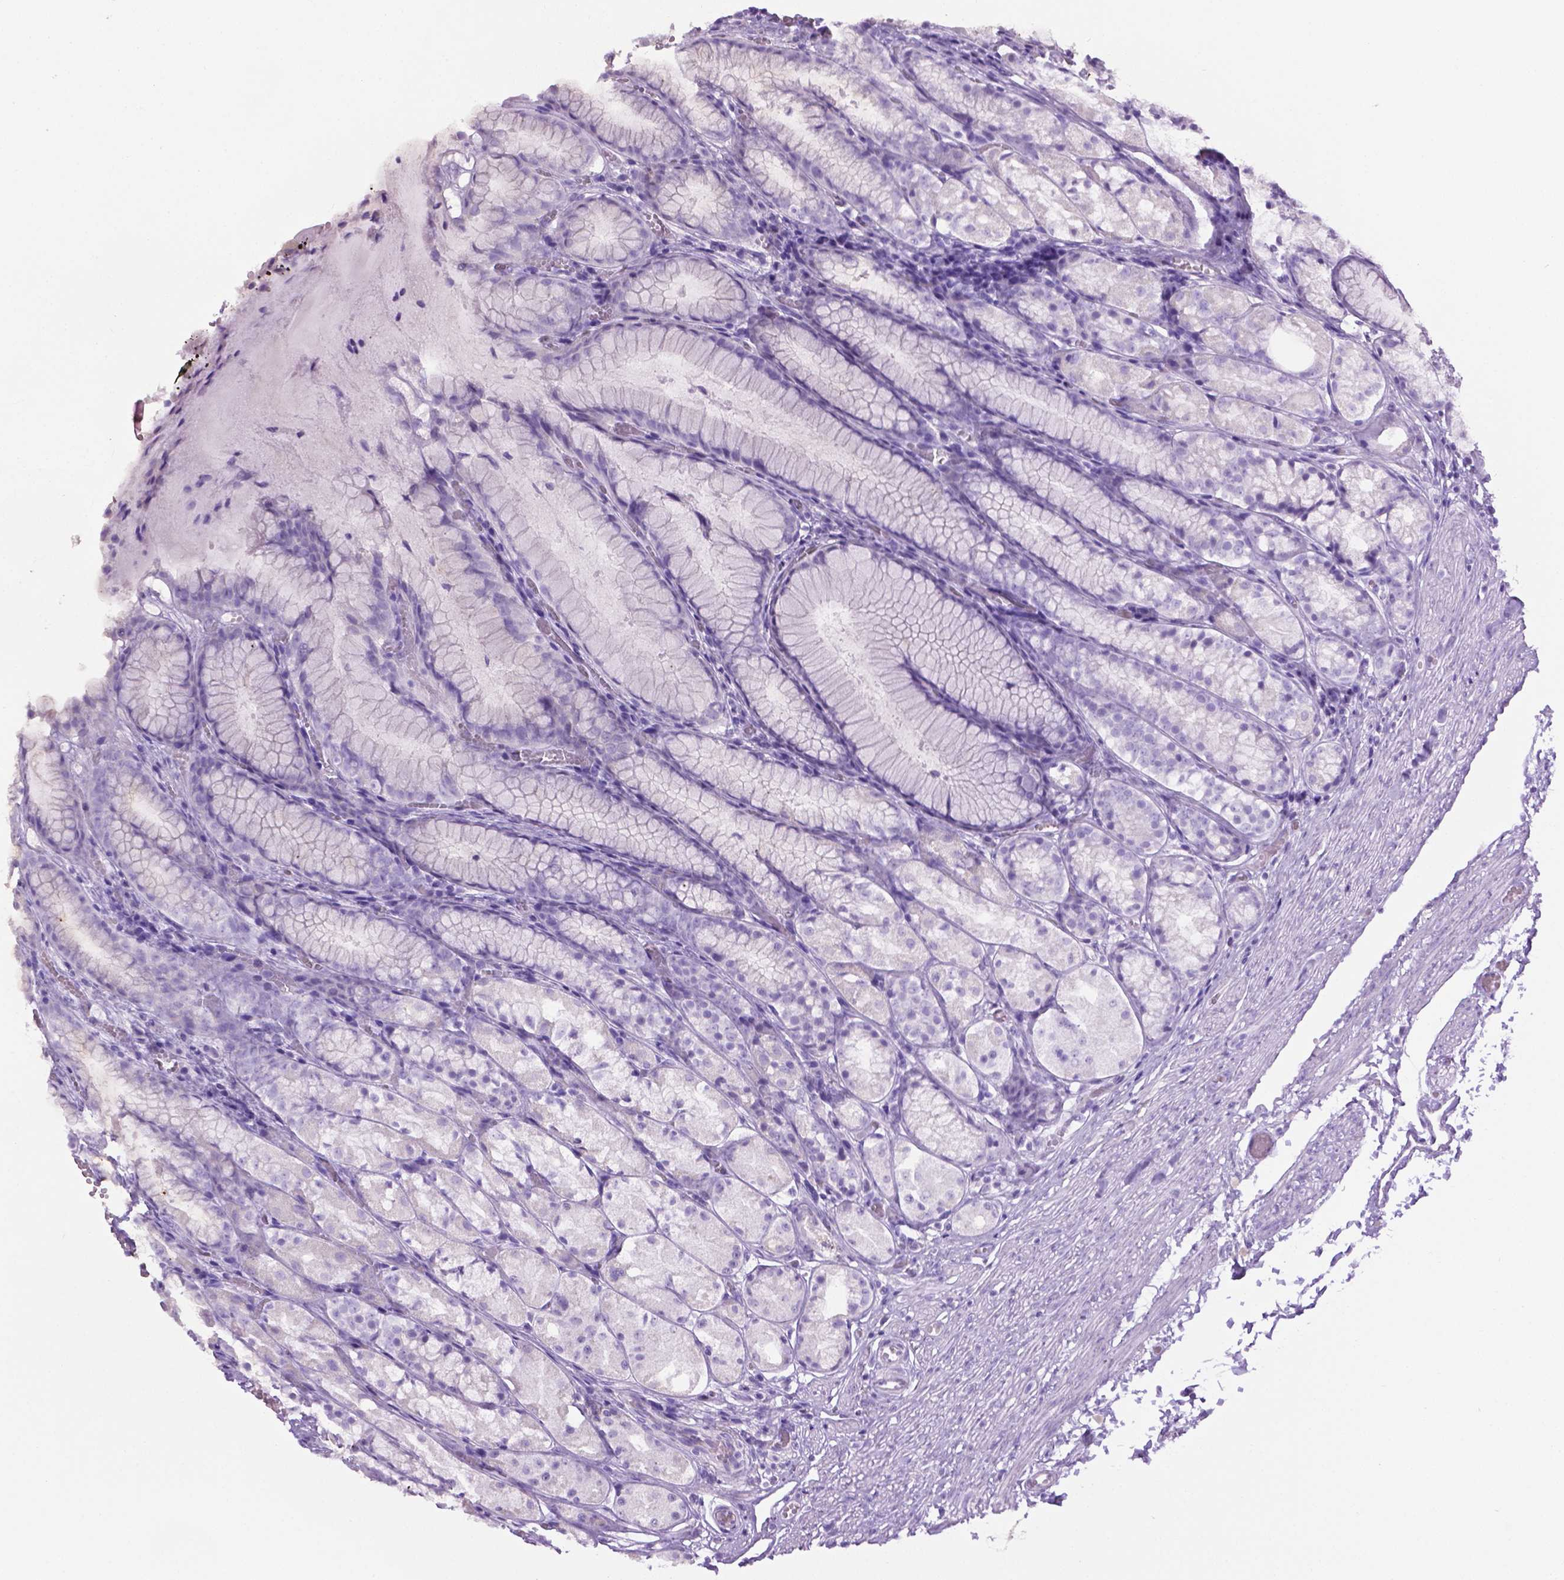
{"staining": {"intensity": "negative", "quantity": "none", "location": "none"}, "tissue": "stomach", "cell_type": "Glandular cells", "image_type": "normal", "snomed": [{"axis": "morphology", "description": "Normal tissue, NOS"}, {"axis": "topography", "description": "Stomach"}], "caption": "An immunohistochemistry histopathology image of benign stomach is shown. There is no staining in glandular cells of stomach. The staining is performed using DAB brown chromogen with nuclei counter-stained in using hematoxylin.", "gene": "LELP1", "patient": {"sex": "male", "age": 70}}